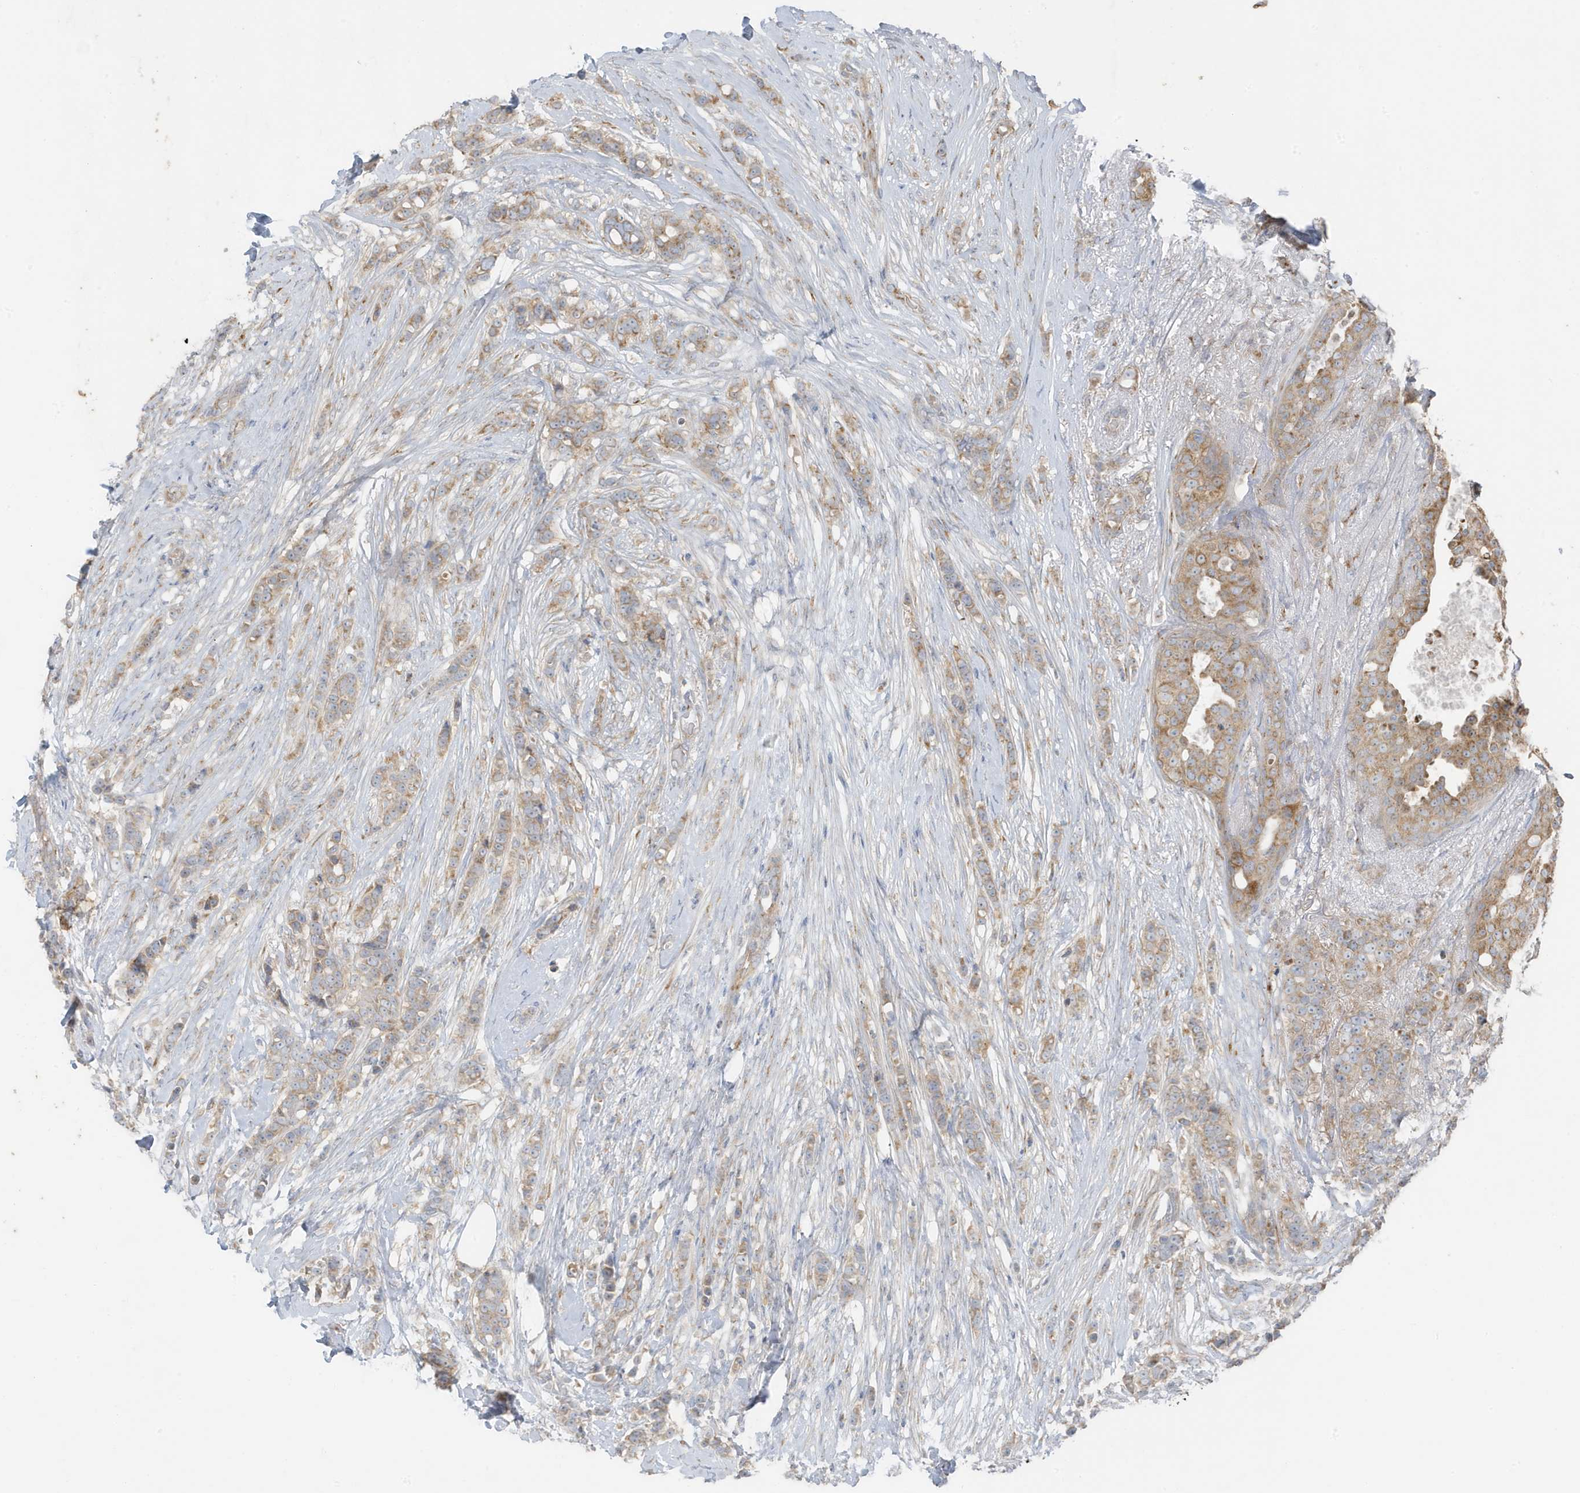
{"staining": {"intensity": "moderate", "quantity": ">75%", "location": "cytoplasmic/membranous"}, "tissue": "breast cancer", "cell_type": "Tumor cells", "image_type": "cancer", "snomed": [{"axis": "morphology", "description": "Lobular carcinoma"}, {"axis": "topography", "description": "Breast"}], "caption": "A brown stain highlights moderate cytoplasmic/membranous expression of a protein in human breast cancer (lobular carcinoma) tumor cells.", "gene": "GOLGA4", "patient": {"sex": "female", "age": 51}}